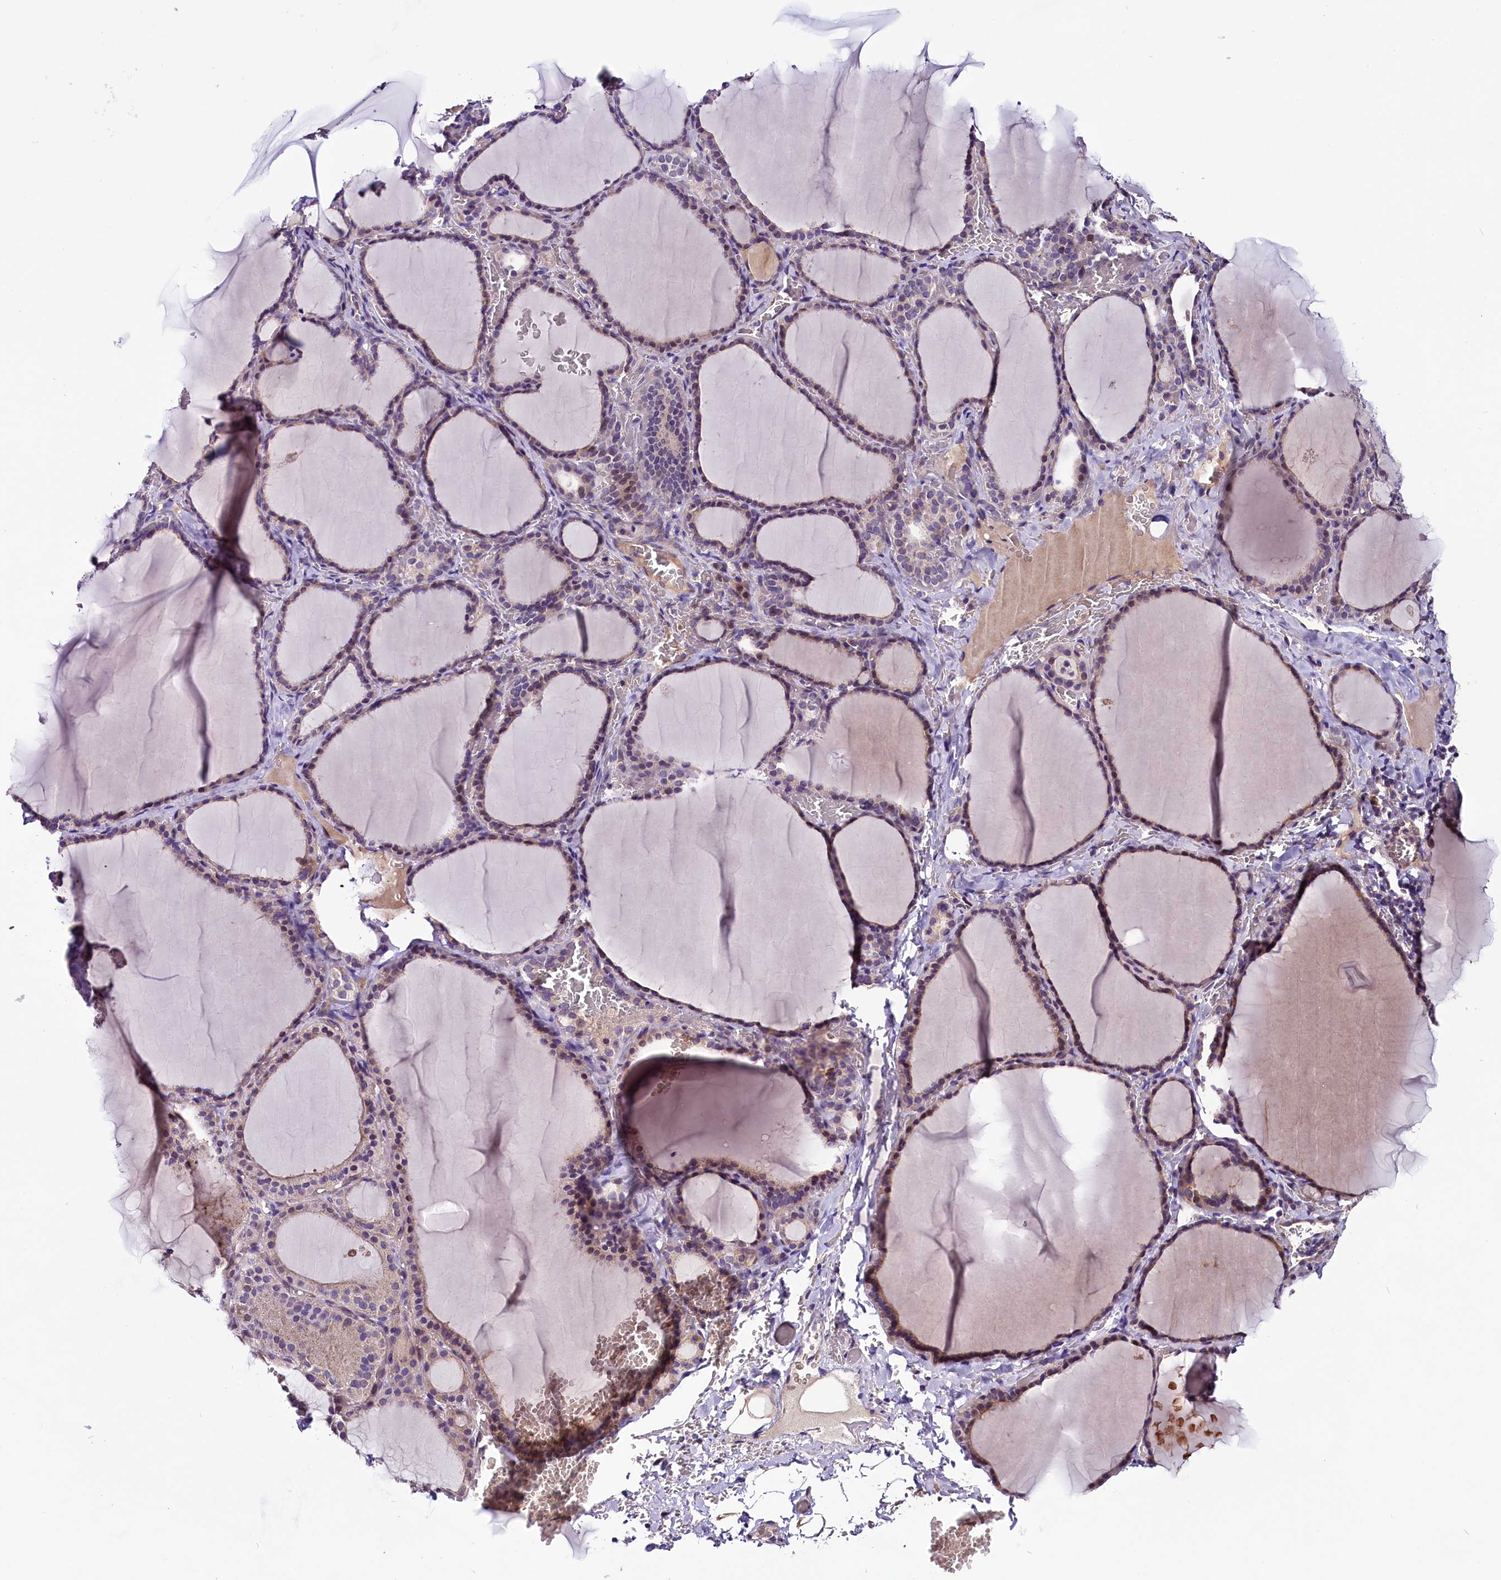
{"staining": {"intensity": "weak", "quantity": "25%-75%", "location": "cytoplasmic/membranous"}, "tissue": "thyroid gland", "cell_type": "Glandular cells", "image_type": "normal", "snomed": [{"axis": "morphology", "description": "Normal tissue, NOS"}, {"axis": "topography", "description": "Thyroid gland"}], "caption": "Immunohistochemistry staining of benign thyroid gland, which reveals low levels of weak cytoplasmic/membranous positivity in about 25%-75% of glandular cells indicating weak cytoplasmic/membranous protein positivity. The staining was performed using DAB (3,3'-diaminobenzidine) (brown) for protein detection and nuclei were counterstained in hematoxylin (blue).", "gene": "C9orf40", "patient": {"sex": "female", "age": 39}}